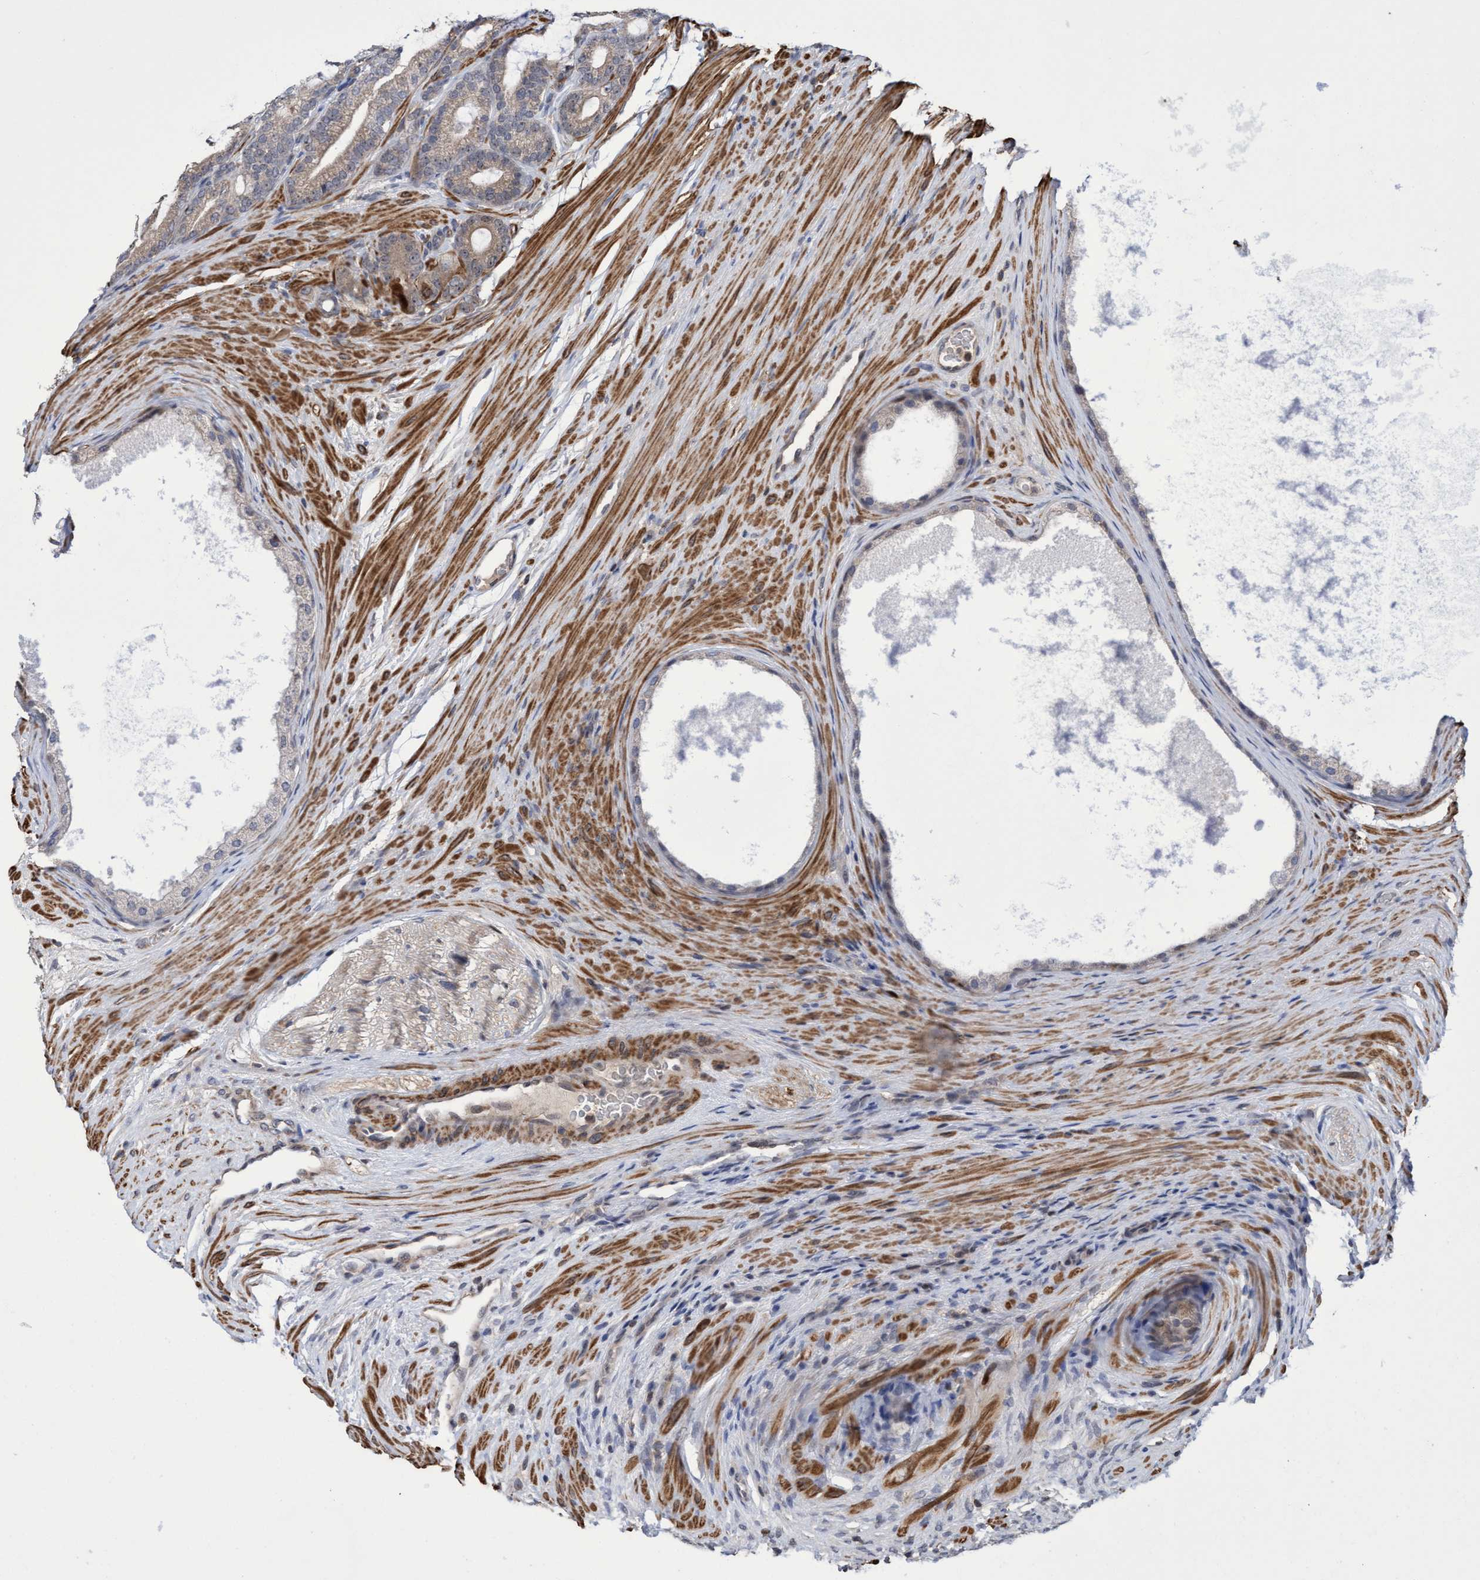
{"staining": {"intensity": "weak", "quantity": ">75%", "location": "cytoplasmic/membranous,nuclear"}, "tissue": "prostate cancer", "cell_type": "Tumor cells", "image_type": "cancer", "snomed": [{"axis": "morphology", "description": "Adenocarcinoma, High grade"}, {"axis": "topography", "description": "Prostate"}], "caption": "Immunohistochemical staining of prostate adenocarcinoma (high-grade) exhibits low levels of weak cytoplasmic/membranous and nuclear protein expression in approximately >75% of tumor cells.", "gene": "SLBP", "patient": {"sex": "male", "age": 60}}